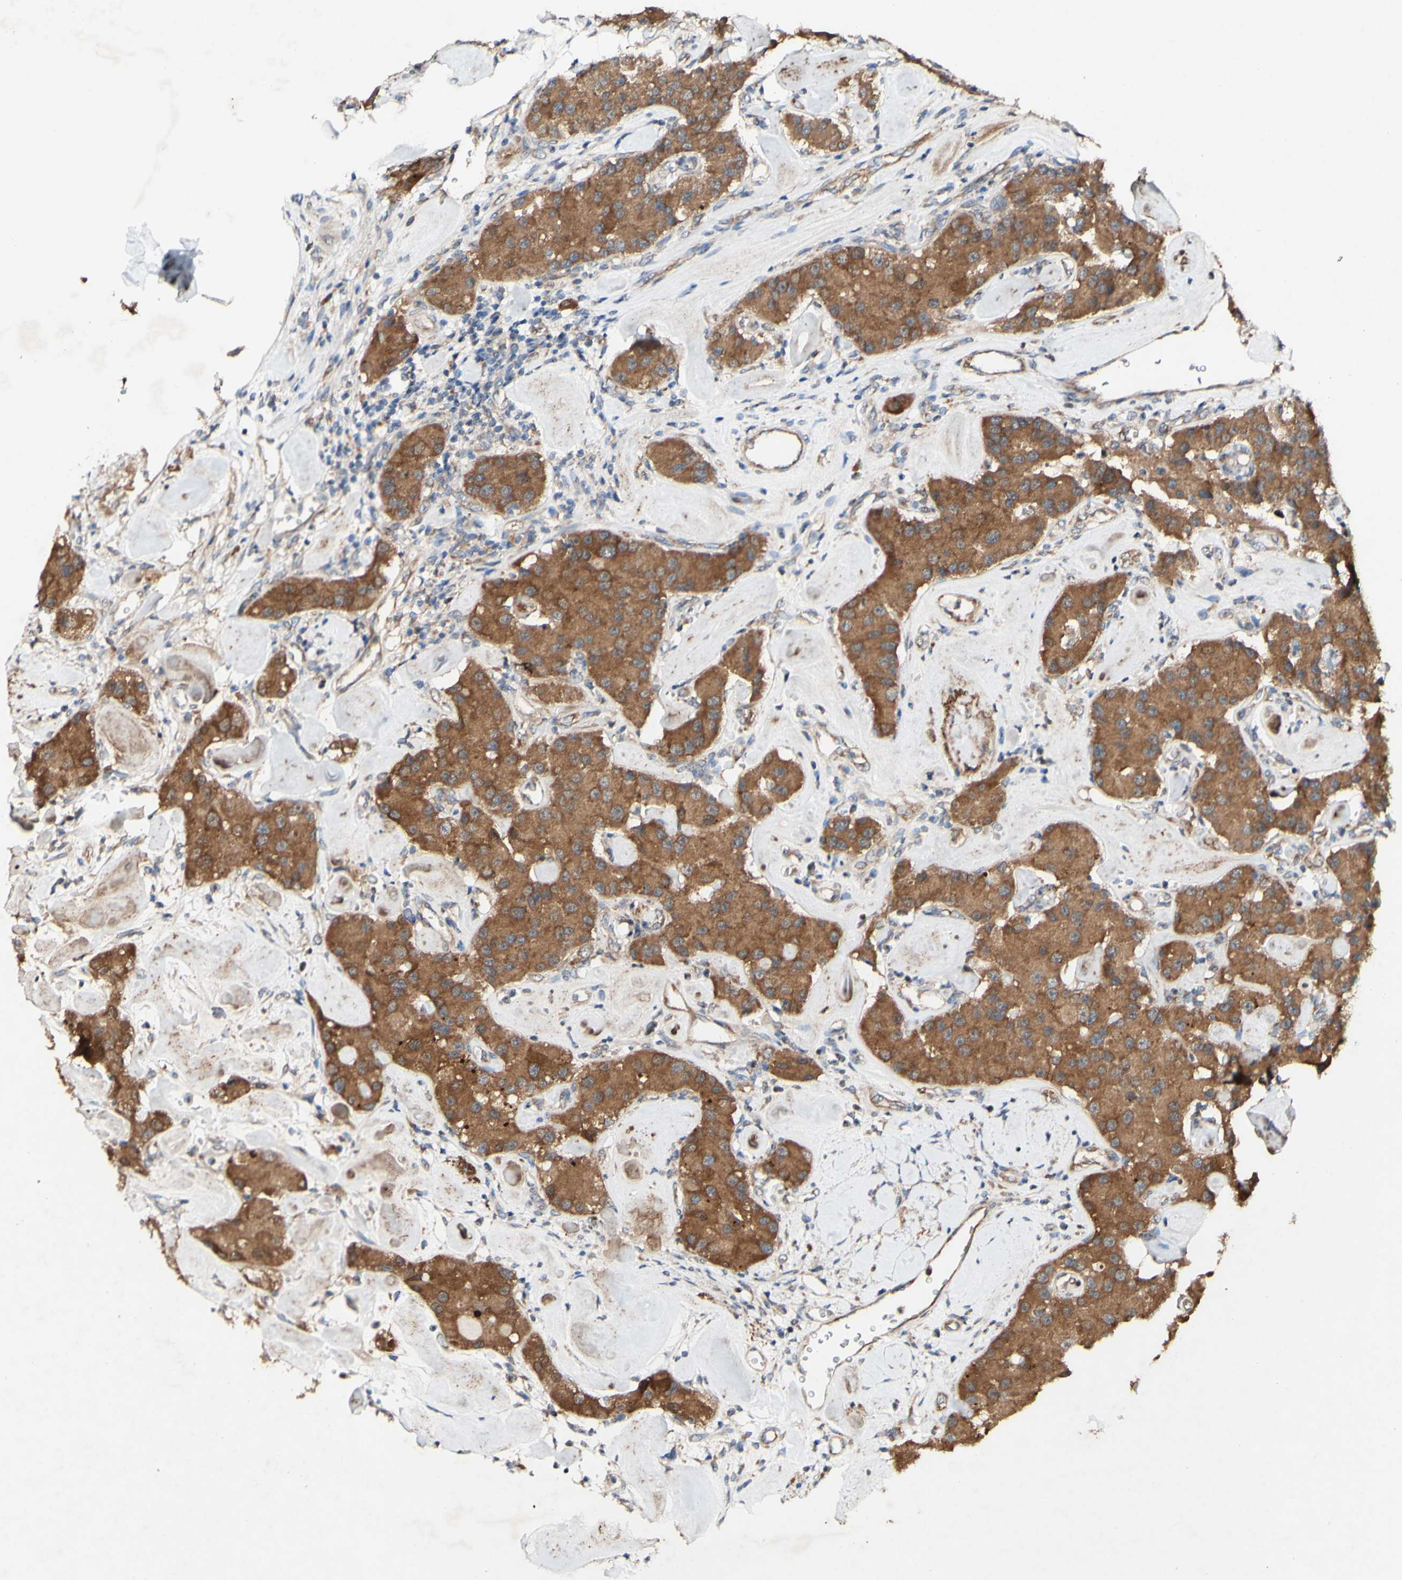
{"staining": {"intensity": "moderate", "quantity": ">75%", "location": "cytoplasmic/membranous"}, "tissue": "carcinoid", "cell_type": "Tumor cells", "image_type": "cancer", "snomed": [{"axis": "morphology", "description": "Carcinoid, malignant, NOS"}, {"axis": "topography", "description": "Pancreas"}], "caption": "Tumor cells demonstrate moderate cytoplasmic/membranous expression in approximately >75% of cells in malignant carcinoid.", "gene": "PDGFB", "patient": {"sex": "male", "age": 41}}